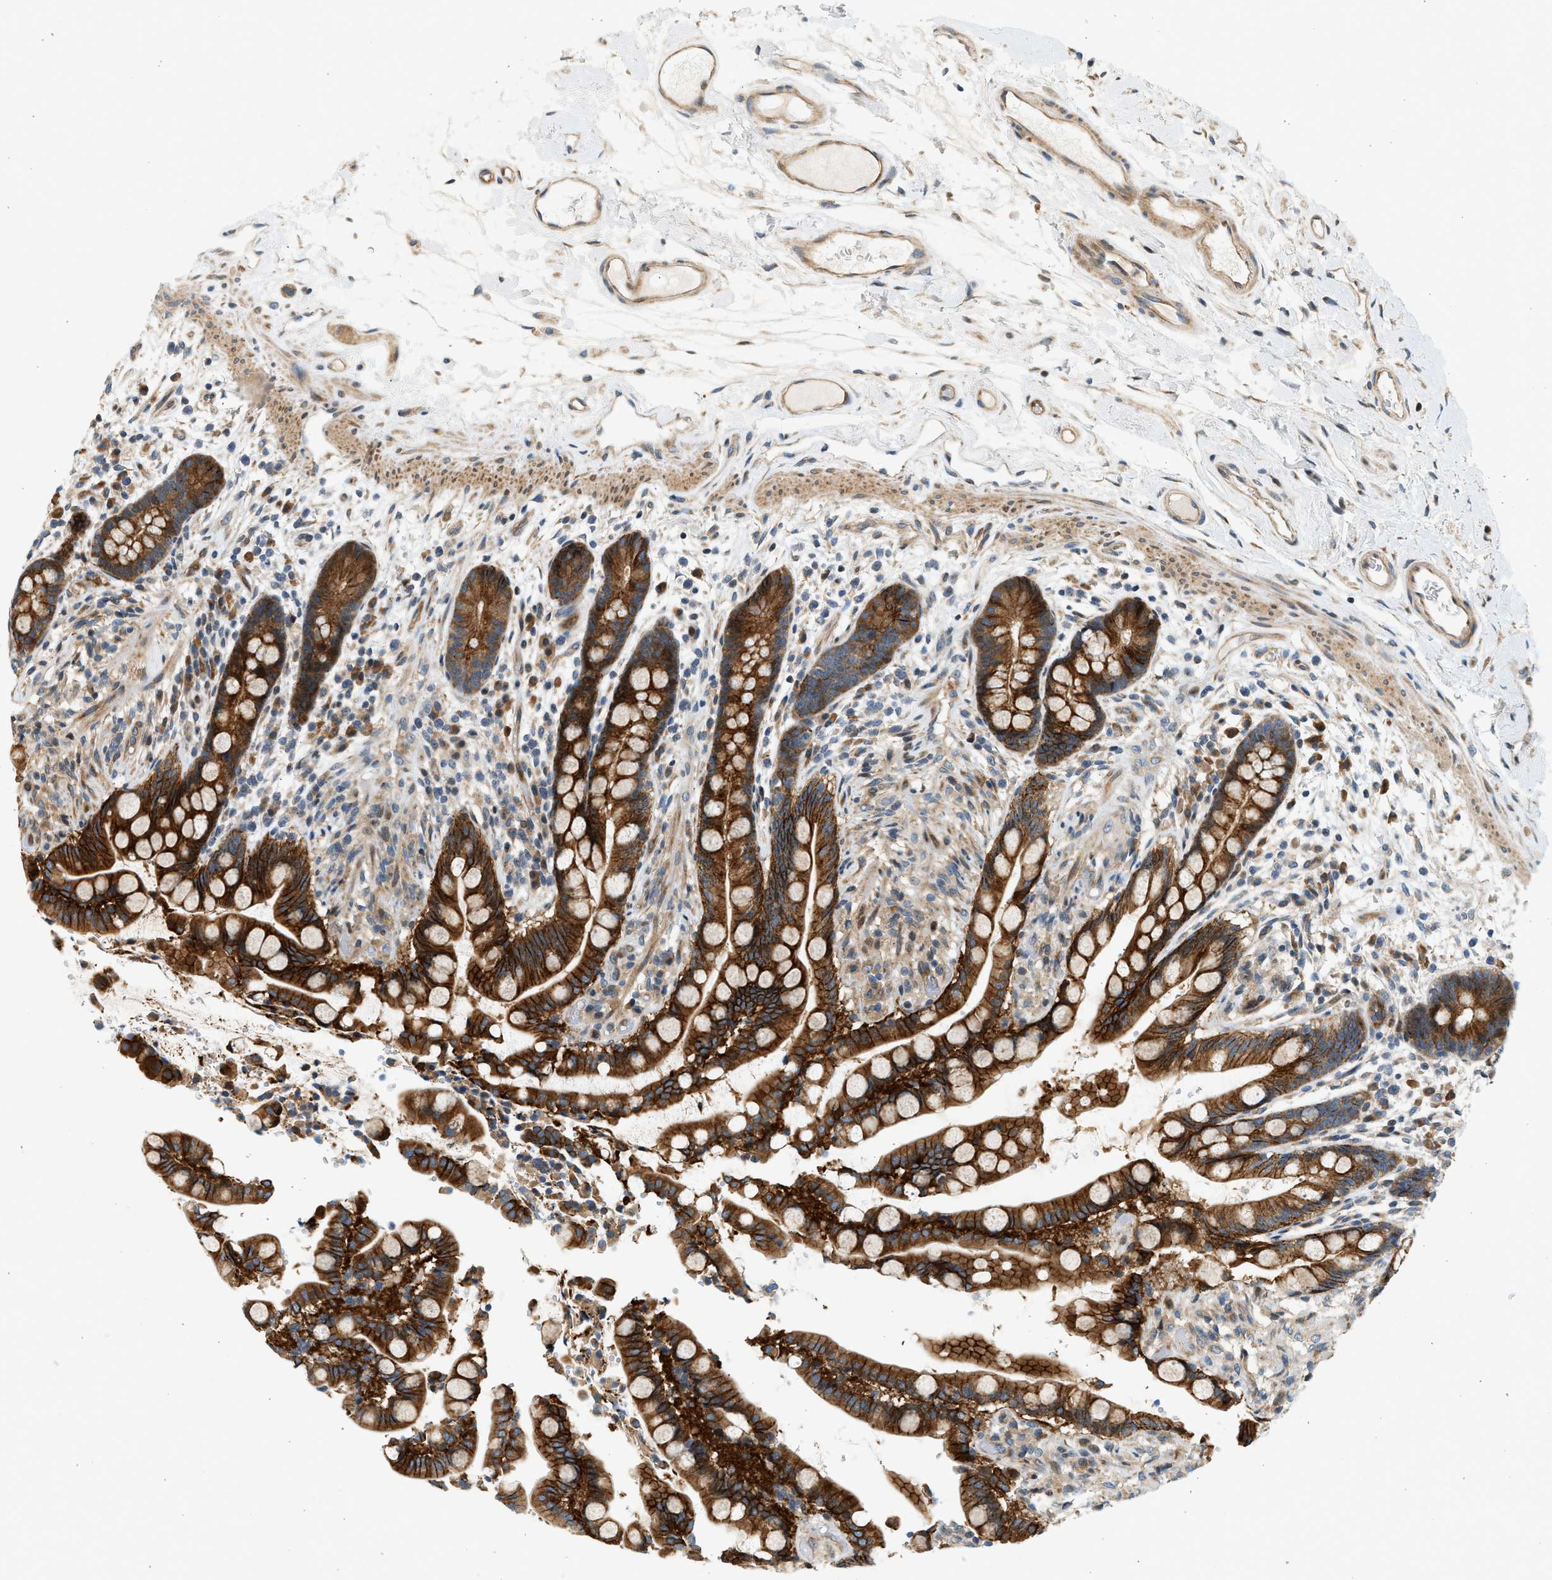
{"staining": {"intensity": "moderate", "quantity": ">75%", "location": "cytoplasmic/membranous"}, "tissue": "colon", "cell_type": "Endothelial cells", "image_type": "normal", "snomed": [{"axis": "morphology", "description": "Normal tissue, NOS"}, {"axis": "topography", "description": "Colon"}], "caption": "Immunohistochemistry (IHC) staining of benign colon, which reveals medium levels of moderate cytoplasmic/membranous positivity in approximately >75% of endothelial cells indicating moderate cytoplasmic/membranous protein expression. The staining was performed using DAB (brown) for protein detection and nuclei were counterstained in hematoxylin (blue).", "gene": "NRSN2", "patient": {"sex": "male", "age": 73}}